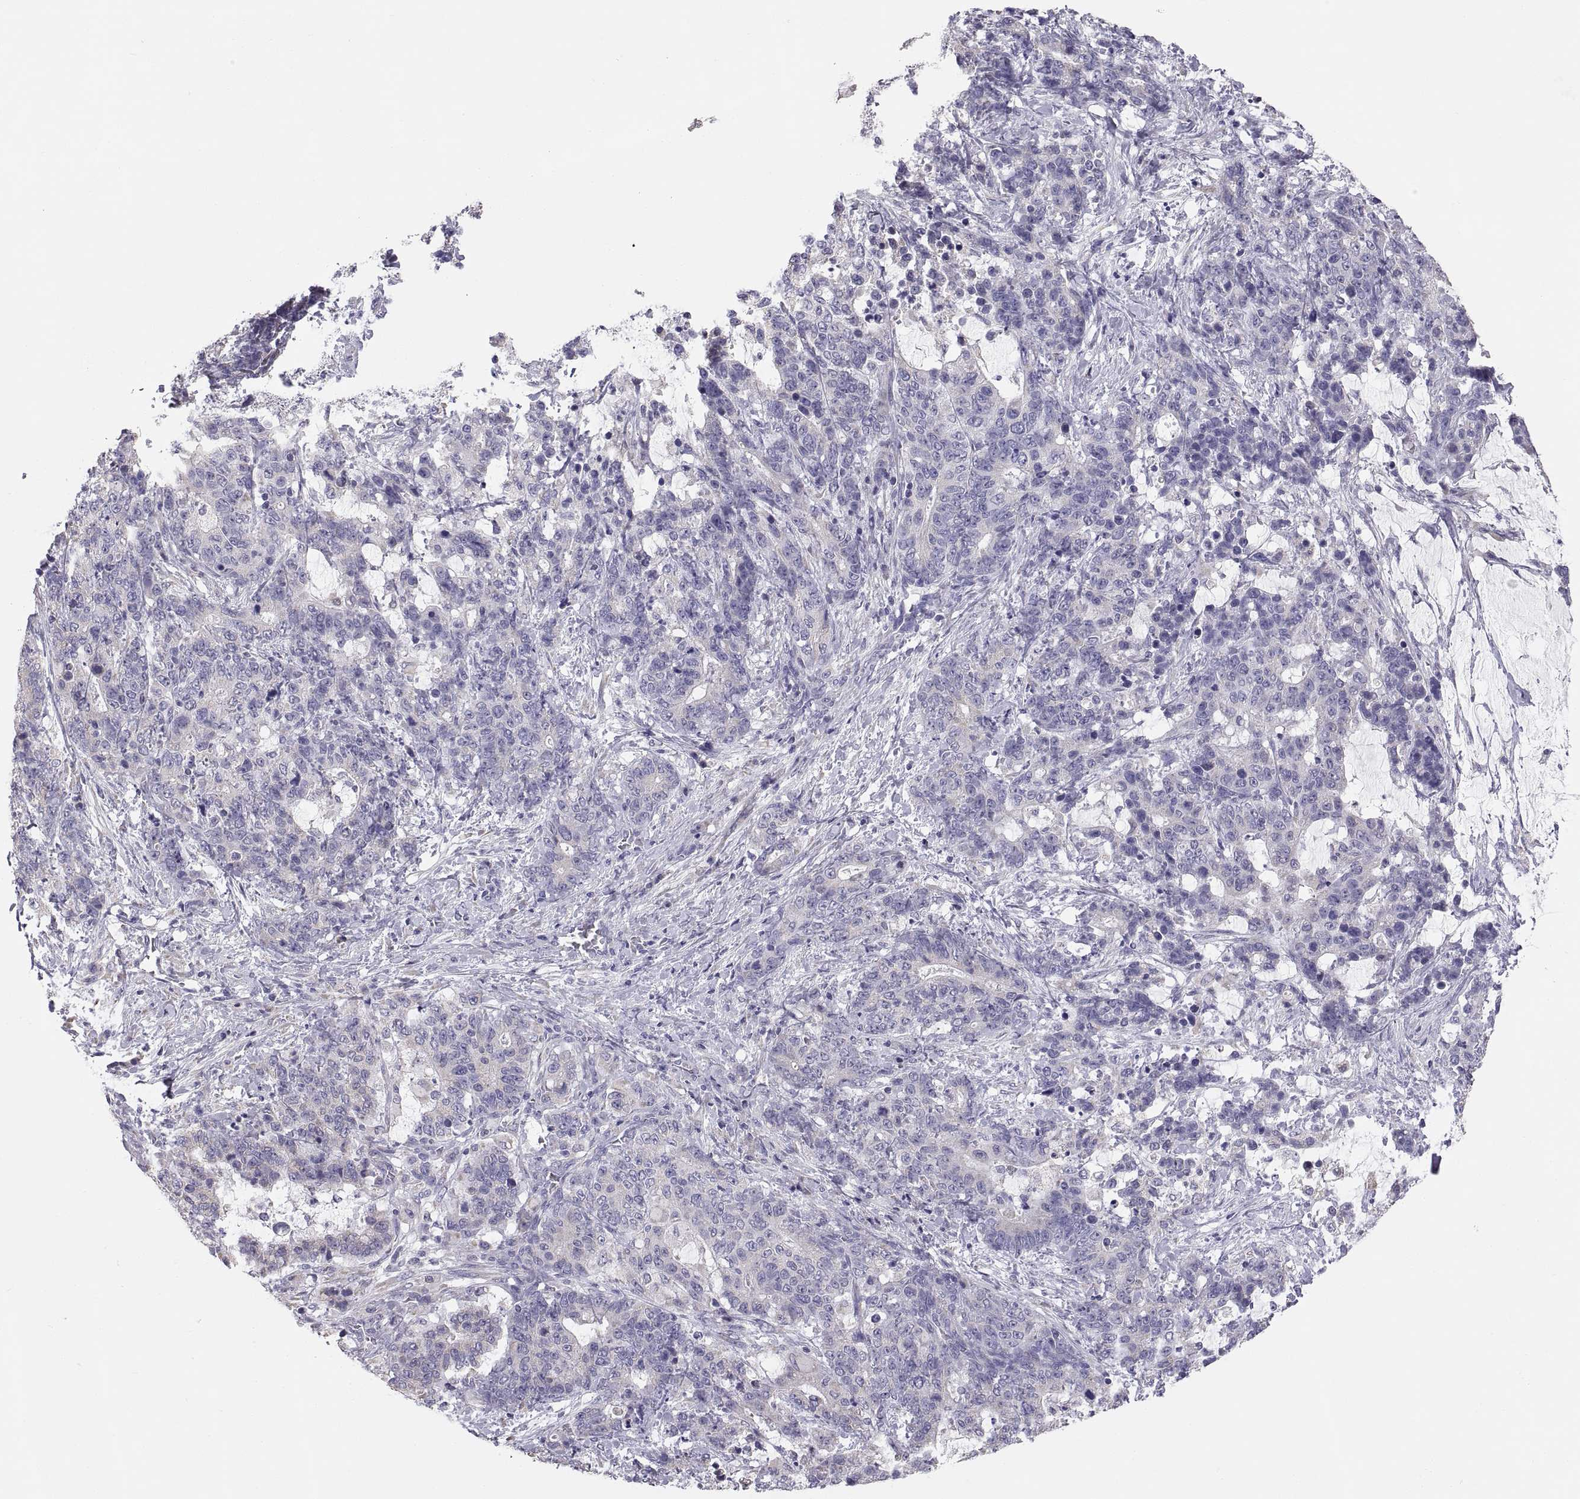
{"staining": {"intensity": "negative", "quantity": "none", "location": "none"}, "tissue": "stomach cancer", "cell_type": "Tumor cells", "image_type": "cancer", "snomed": [{"axis": "morphology", "description": "Normal tissue, NOS"}, {"axis": "morphology", "description": "Adenocarcinoma, NOS"}, {"axis": "topography", "description": "Stomach"}], "caption": "Immunohistochemical staining of human stomach adenocarcinoma displays no significant expression in tumor cells. (DAB immunohistochemistry (IHC), high magnification).", "gene": "TNNC1", "patient": {"sex": "female", "age": 64}}